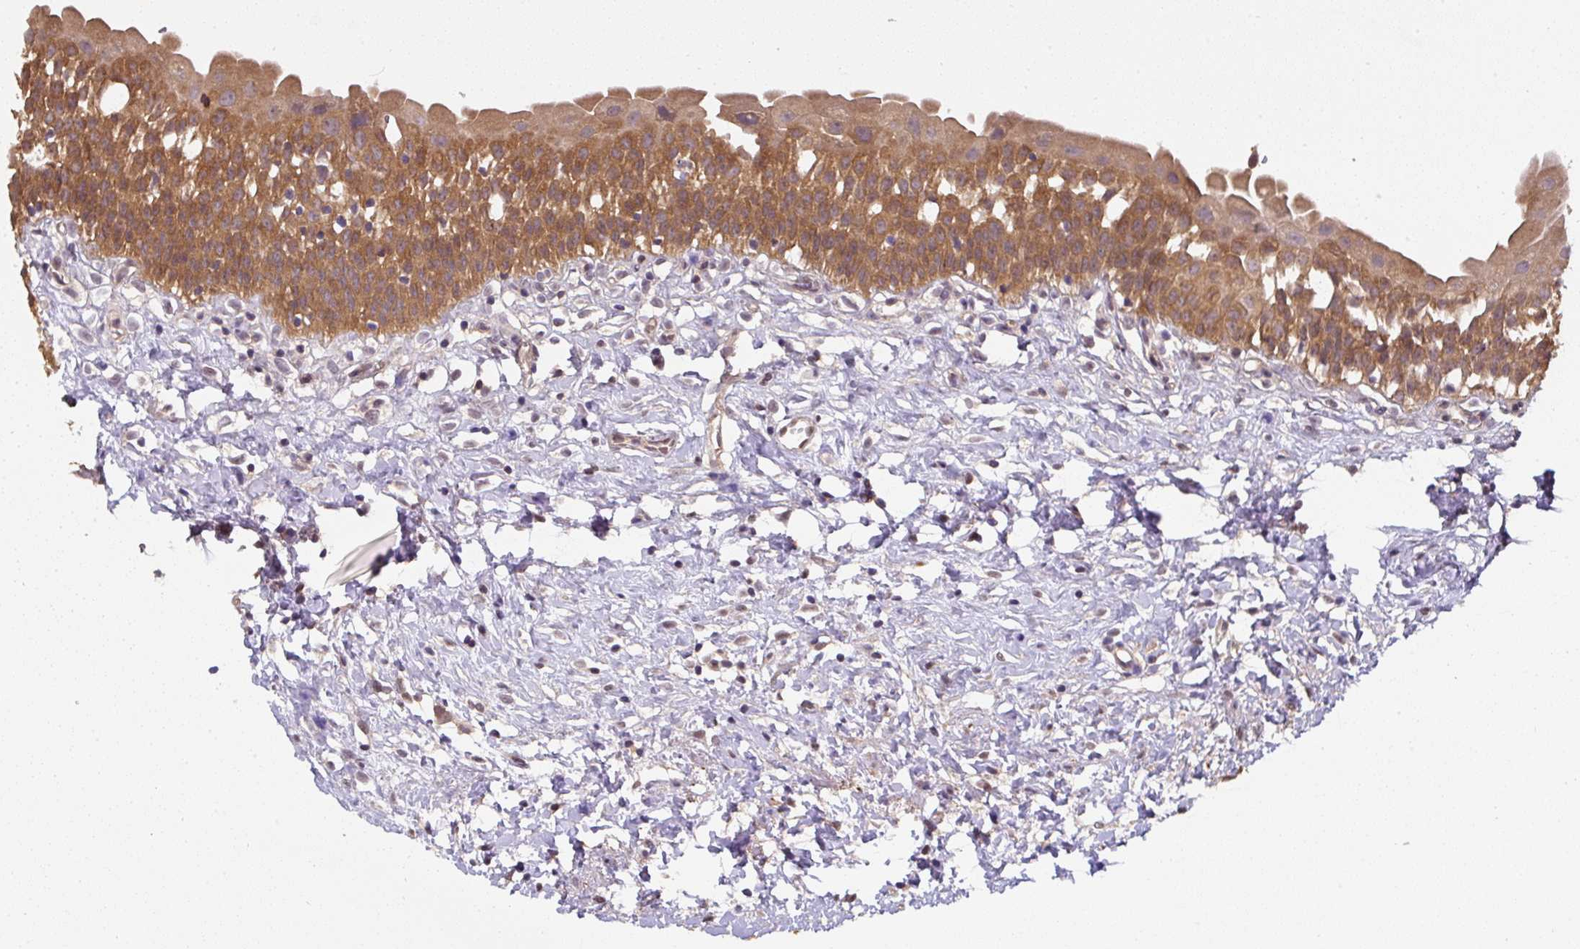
{"staining": {"intensity": "moderate", "quantity": ">75%", "location": "cytoplasmic/membranous"}, "tissue": "urinary bladder", "cell_type": "Urothelial cells", "image_type": "normal", "snomed": [{"axis": "morphology", "description": "Normal tissue, NOS"}, {"axis": "topography", "description": "Urinary bladder"}], "caption": "Immunohistochemistry (IHC) histopathology image of benign urinary bladder: urinary bladder stained using immunohistochemistry (IHC) reveals medium levels of moderate protein expression localized specifically in the cytoplasmic/membranous of urothelial cells, appearing as a cytoplasmic/membranous brown color.", "gene": "ST13", "patient": {"sex": "male", "age": 51}}